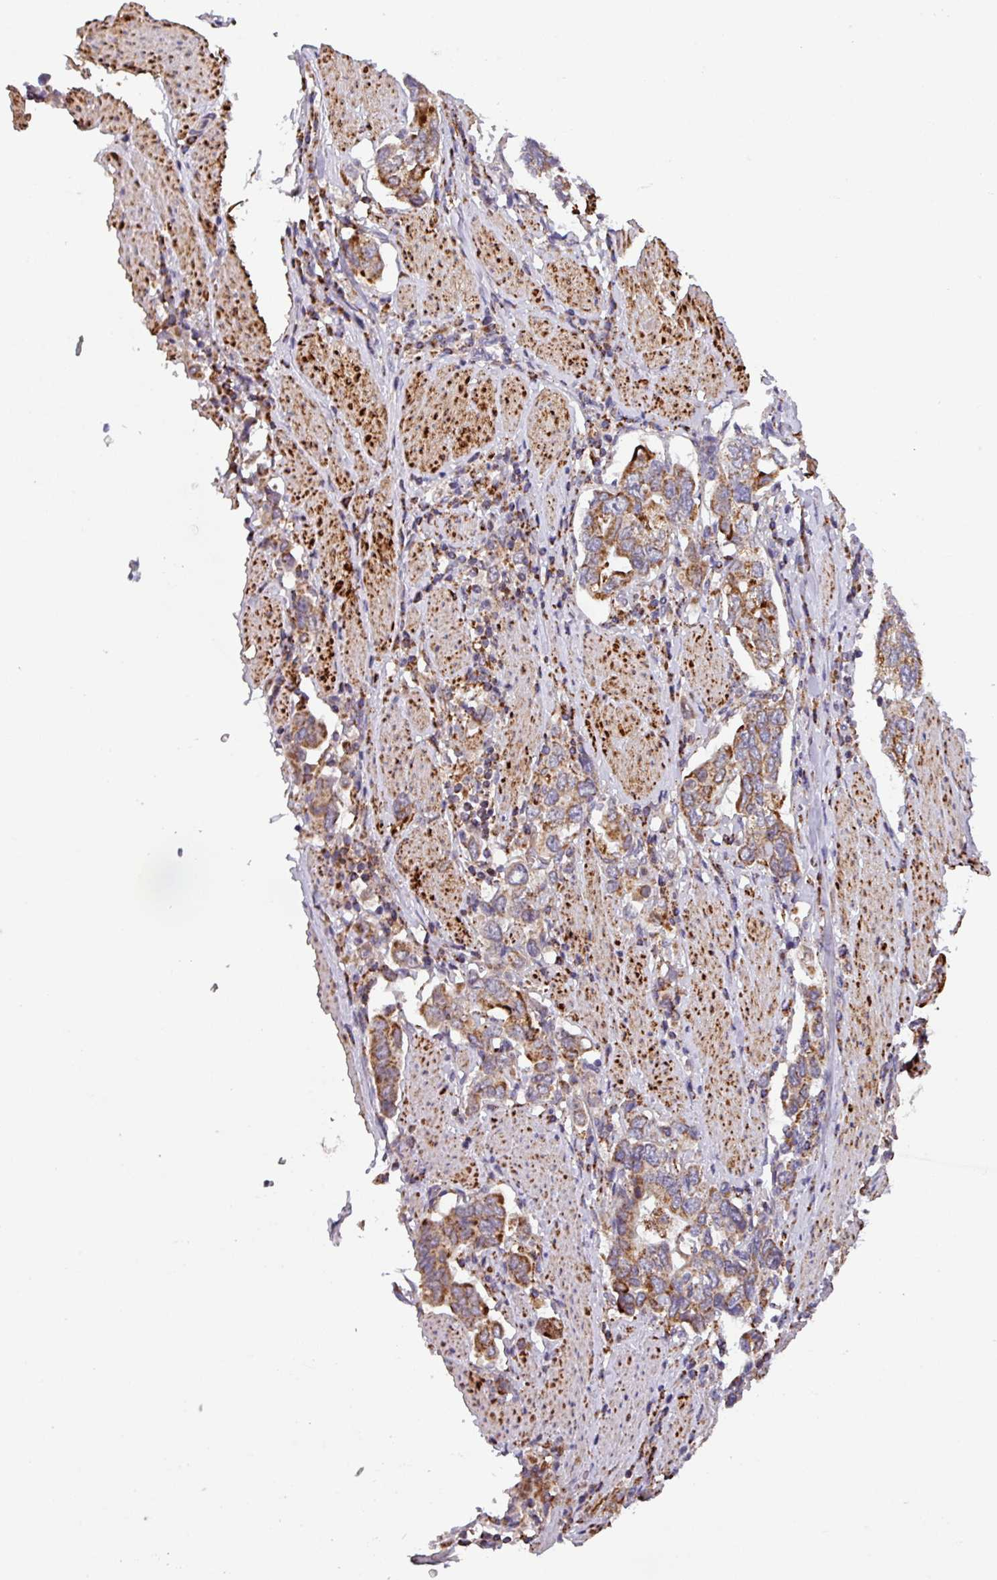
{"staining": {"intensity": "weak", "quantity": ">75%", "location": "cytoplasmic/membranous"}, "tissue": "stomach cancer", "cell_type": "Tumor cells", "image_type": "cancer", "snomed": [{"axis": "morphology", "description": "Adenocarcinoma, NOS"}, {"axis": "topography", "description": "Stomach, upper"}, {"axis": "topography", "description": "Stomach"}], "caption": "Stomach cancer (adenocarcinoma) stained with a protein marker exhibits weak staining in tumor cells.", "gene": "AKIRIN1", "patient": {"sex": "male", "age": 62}}